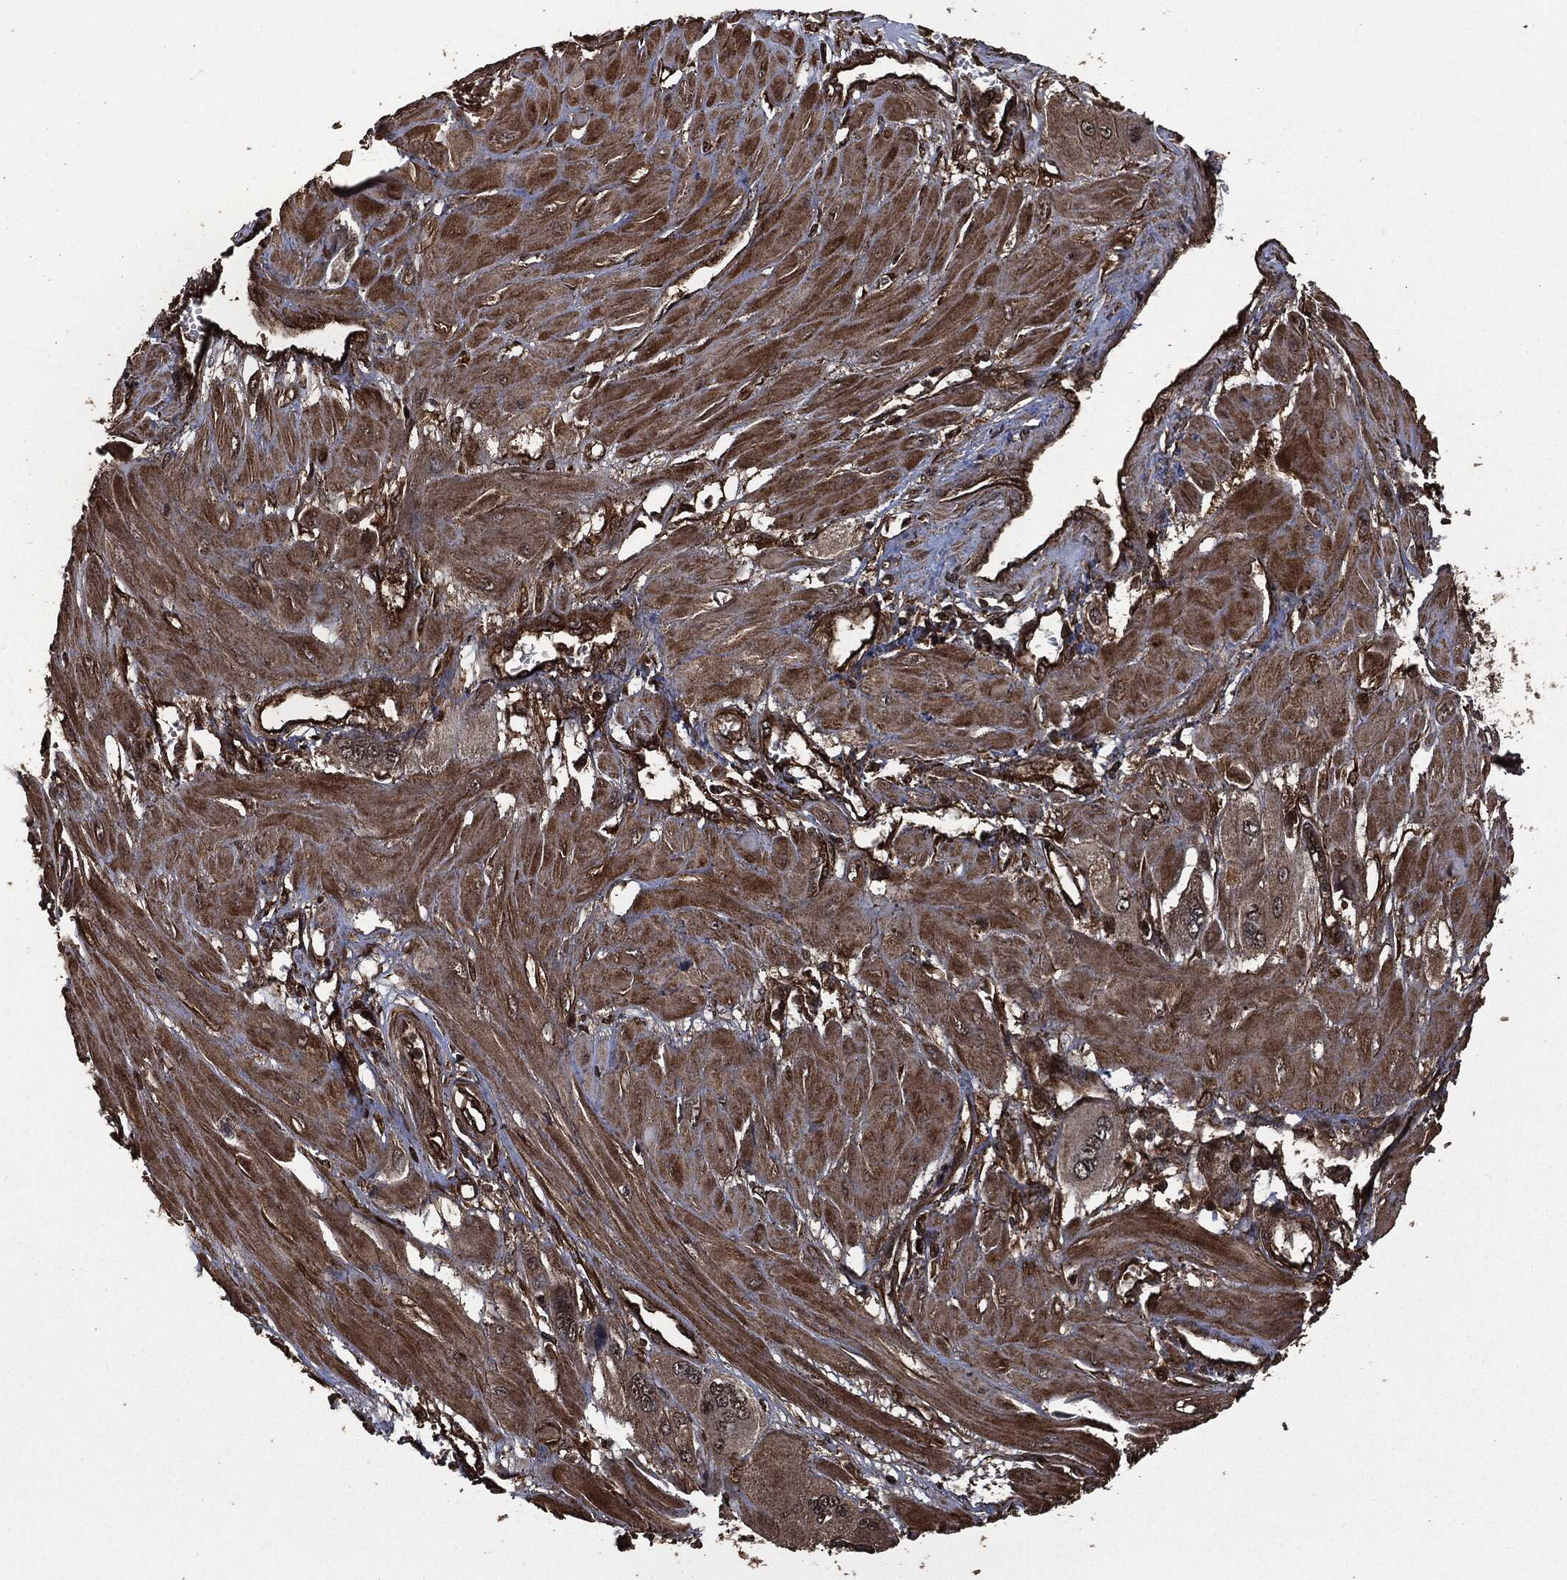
{"staining": {"intensity": "weak", "quantity": ">75%", "location": "cytoplasmic/membranous"}, "tissue": "cervical cancer", "cell_type": "Tumor cells", "image_type": "cancer", "snomed": [{"axis": "morphology", "description": "Squamous cell carcinoma, NOS"}, {"axis": "topography", "description": "Cervix"}], "caption": "Weak cytoplasmic/membranous protein staining is present in about >75% of tumor cells in cervical squamous cell carcinoma. (DAB IHC, brown staining for protein, blue staining for nuclei).", "gene": "HRAS", "patient": {"sex": "female", "age": 34}}